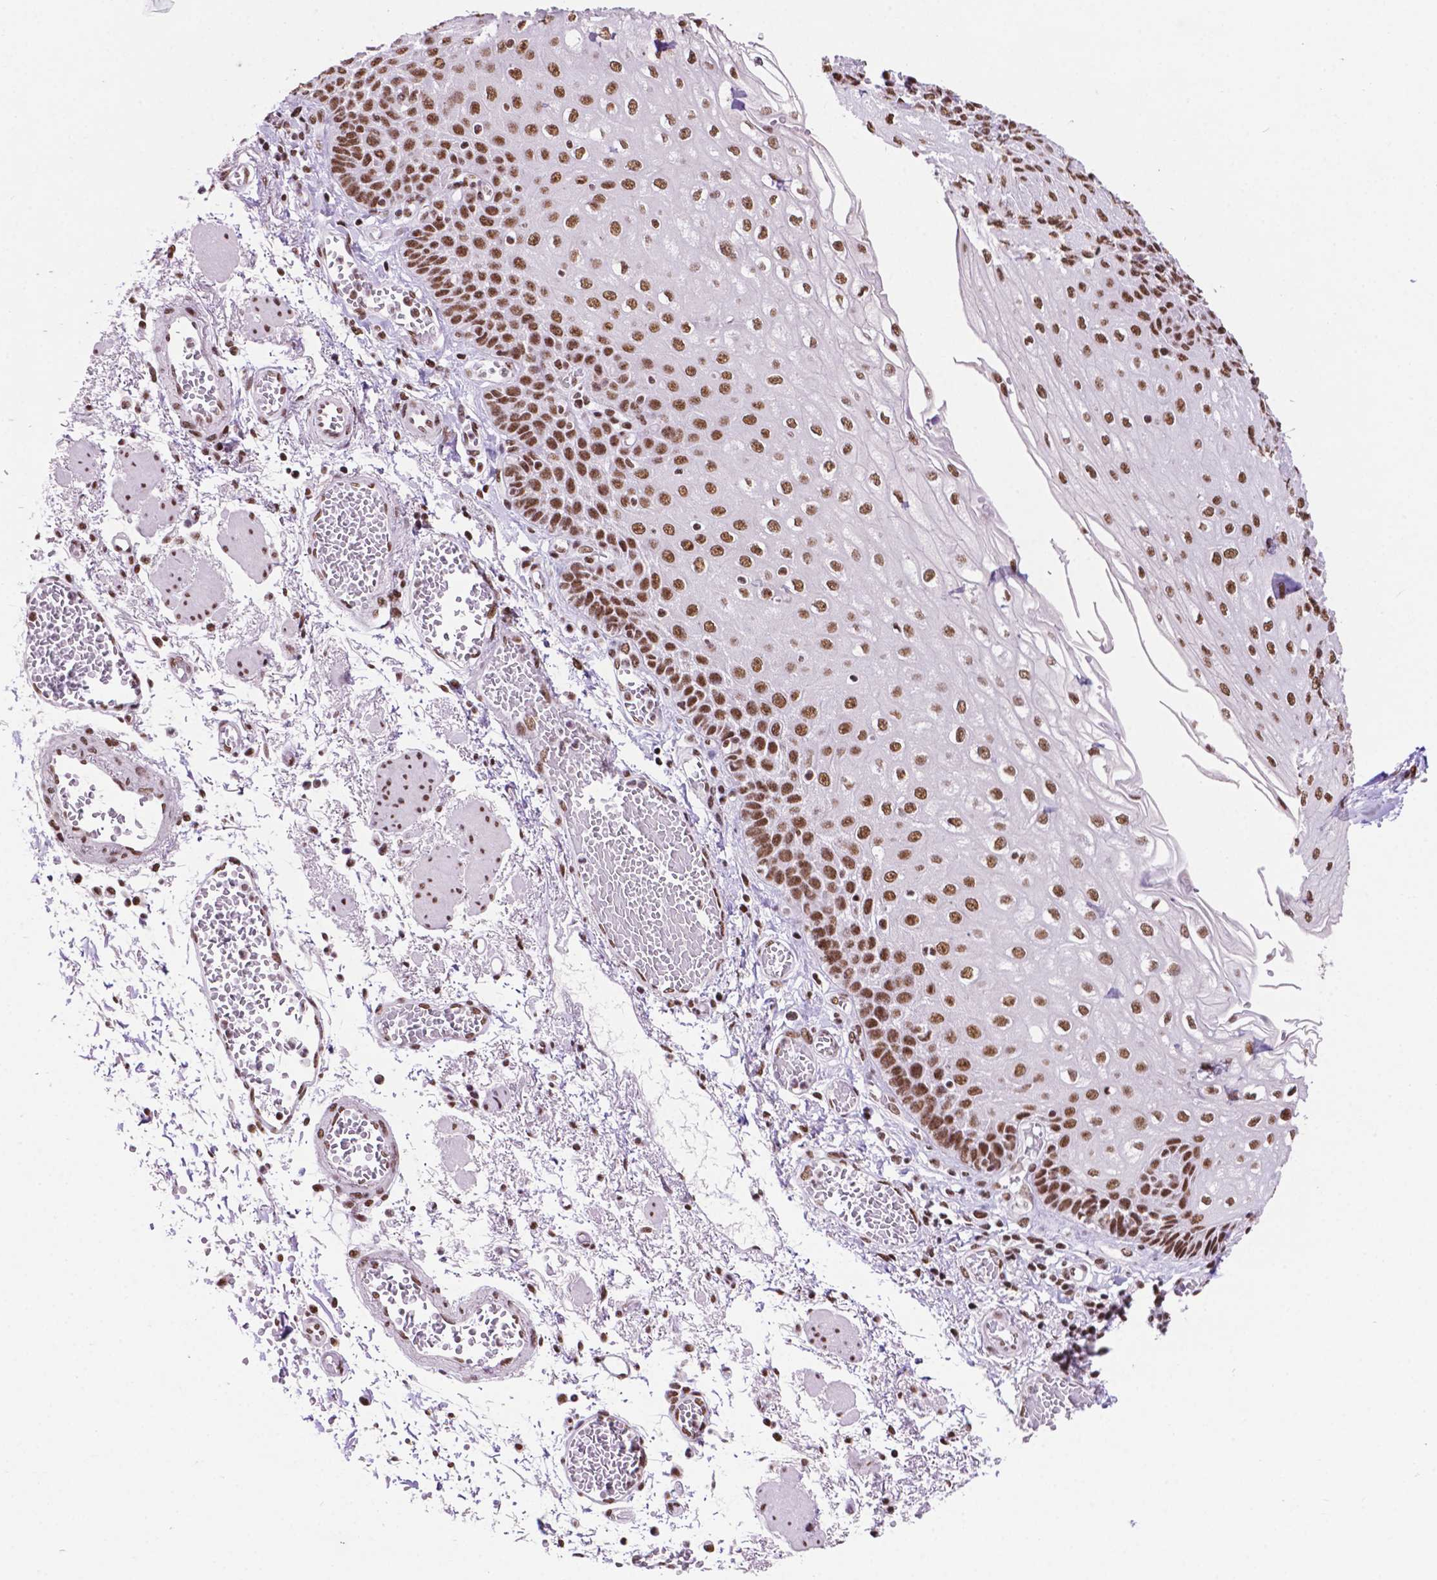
{"staining": {"intensity": "strong", "quantity": ">75%", "location": "nuclear"}, "tissue": "esophagus", "cell_type": "Squamous epithelial cells", "image_type": "normal", "snomed": [{"axis": "morphology", "description": "Normal tissue, NOS"}, {"axis": "morphology", "description": "Adenocarcinoma, NOS"}, {"axis": "topography", "description": "Esophagus"}], "caption": "Immunohistochemistry of unremarkable human esophagus demonstrates high levels of strong nuclear positivity in approximately >75% of squamous epithelial cells.", "gene": "CCAR2", "patient": {"sex": "male", "age": 81}}